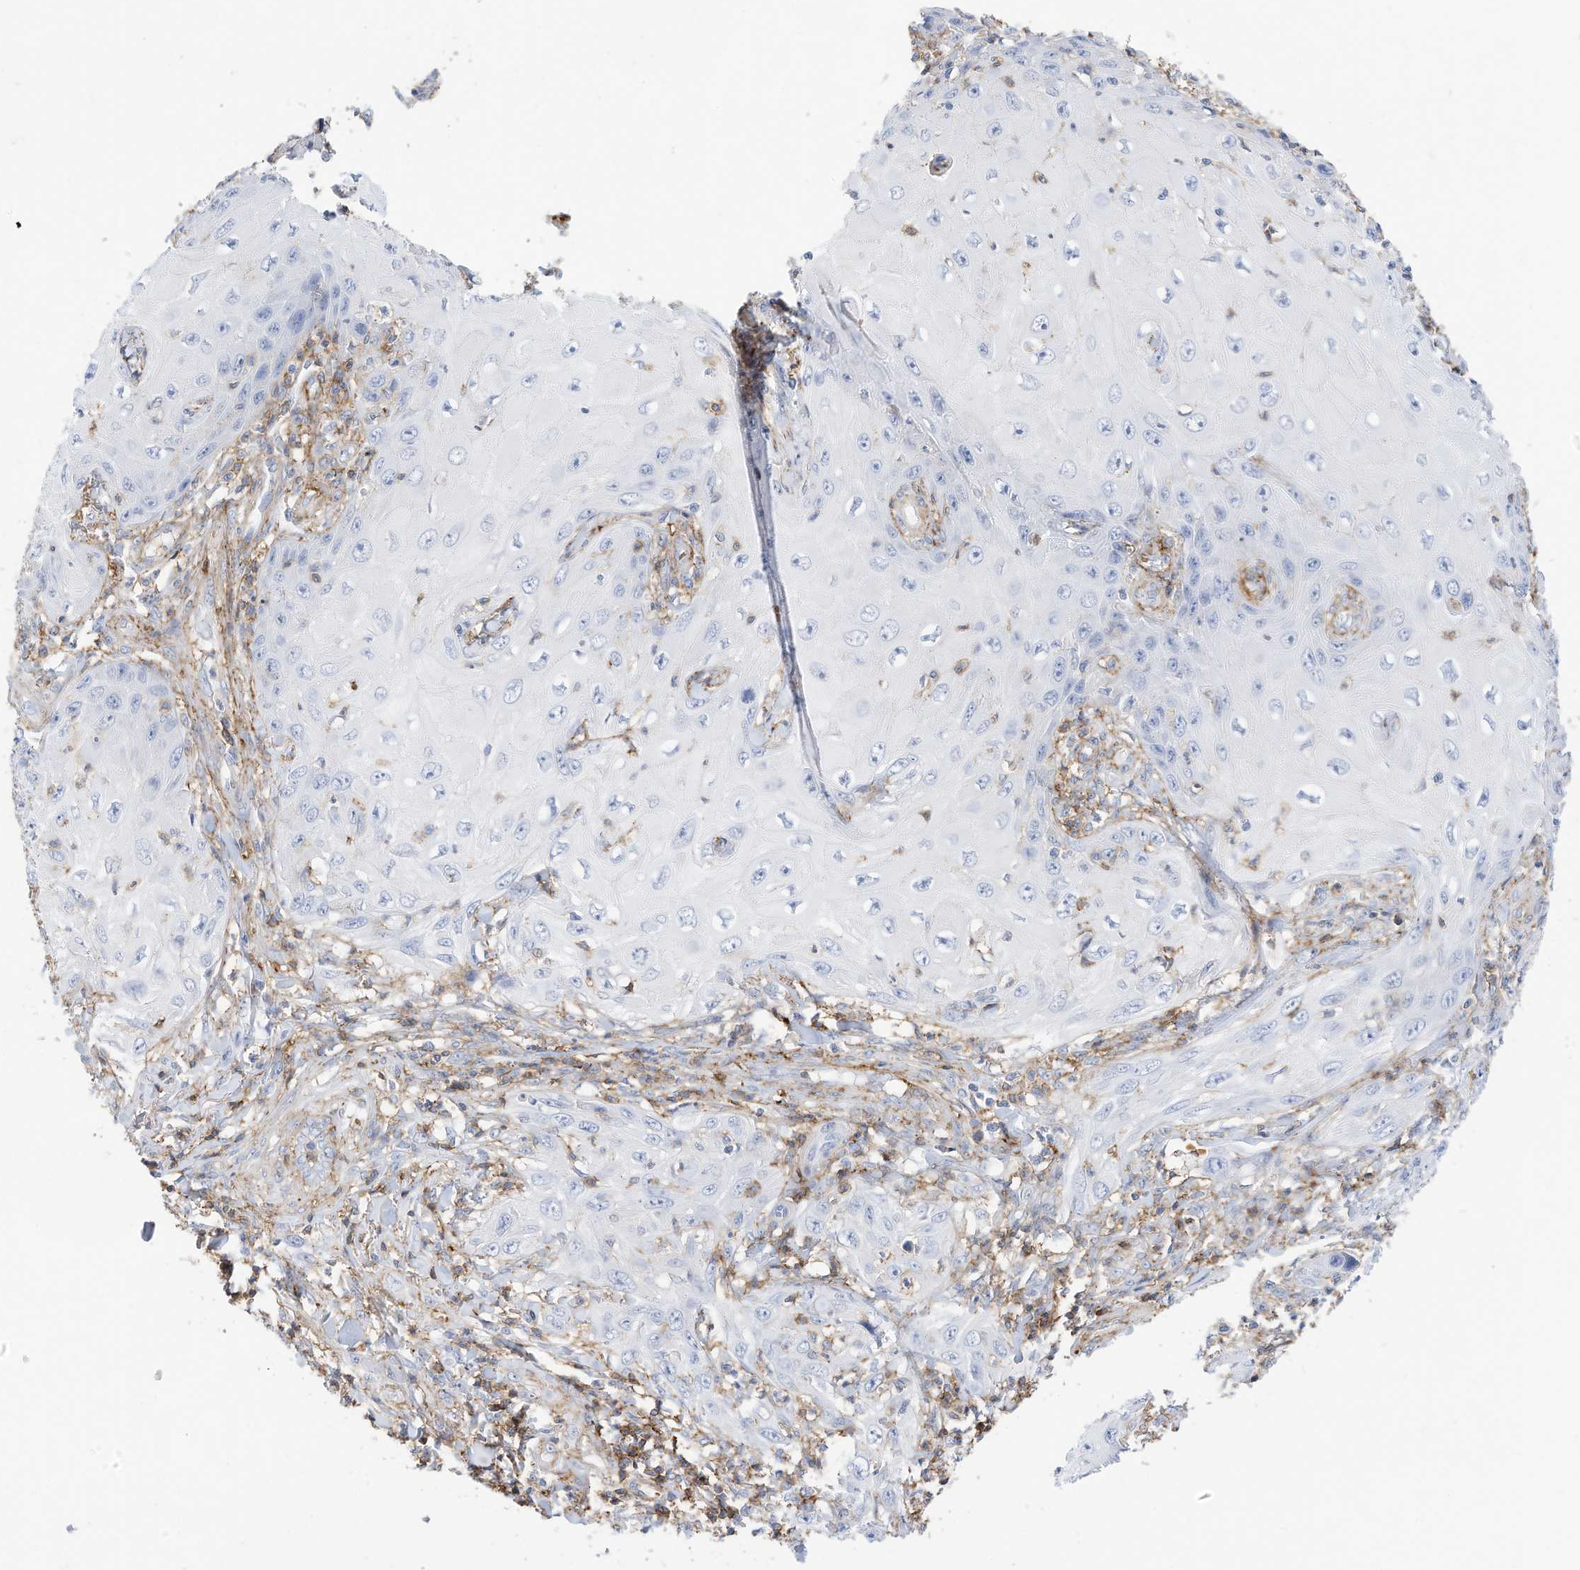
{"staining": {"intensity": "negative", "quantity": "none", "location": "none"}, "tissue": "skin cancer", "cell_type": "Tumor cells", "image_type": "cancer", "snomed": [{"axis": "morphology", "description": "Squamous cell carcinoma, NOS"}, {"axis": "topography", "description": "Skin"}], "caption": "High power microscopy micrograph of an IHC photomicrograph of skin squamous cell carcinoma, revealing no significant positivity in tumor cells. (DAB immunohistochemistry (IHC) visualized using brightfield microscopy, high magnification).", "gene": "TXNDC9", "patient": {"sex": "female", "age": 73}}